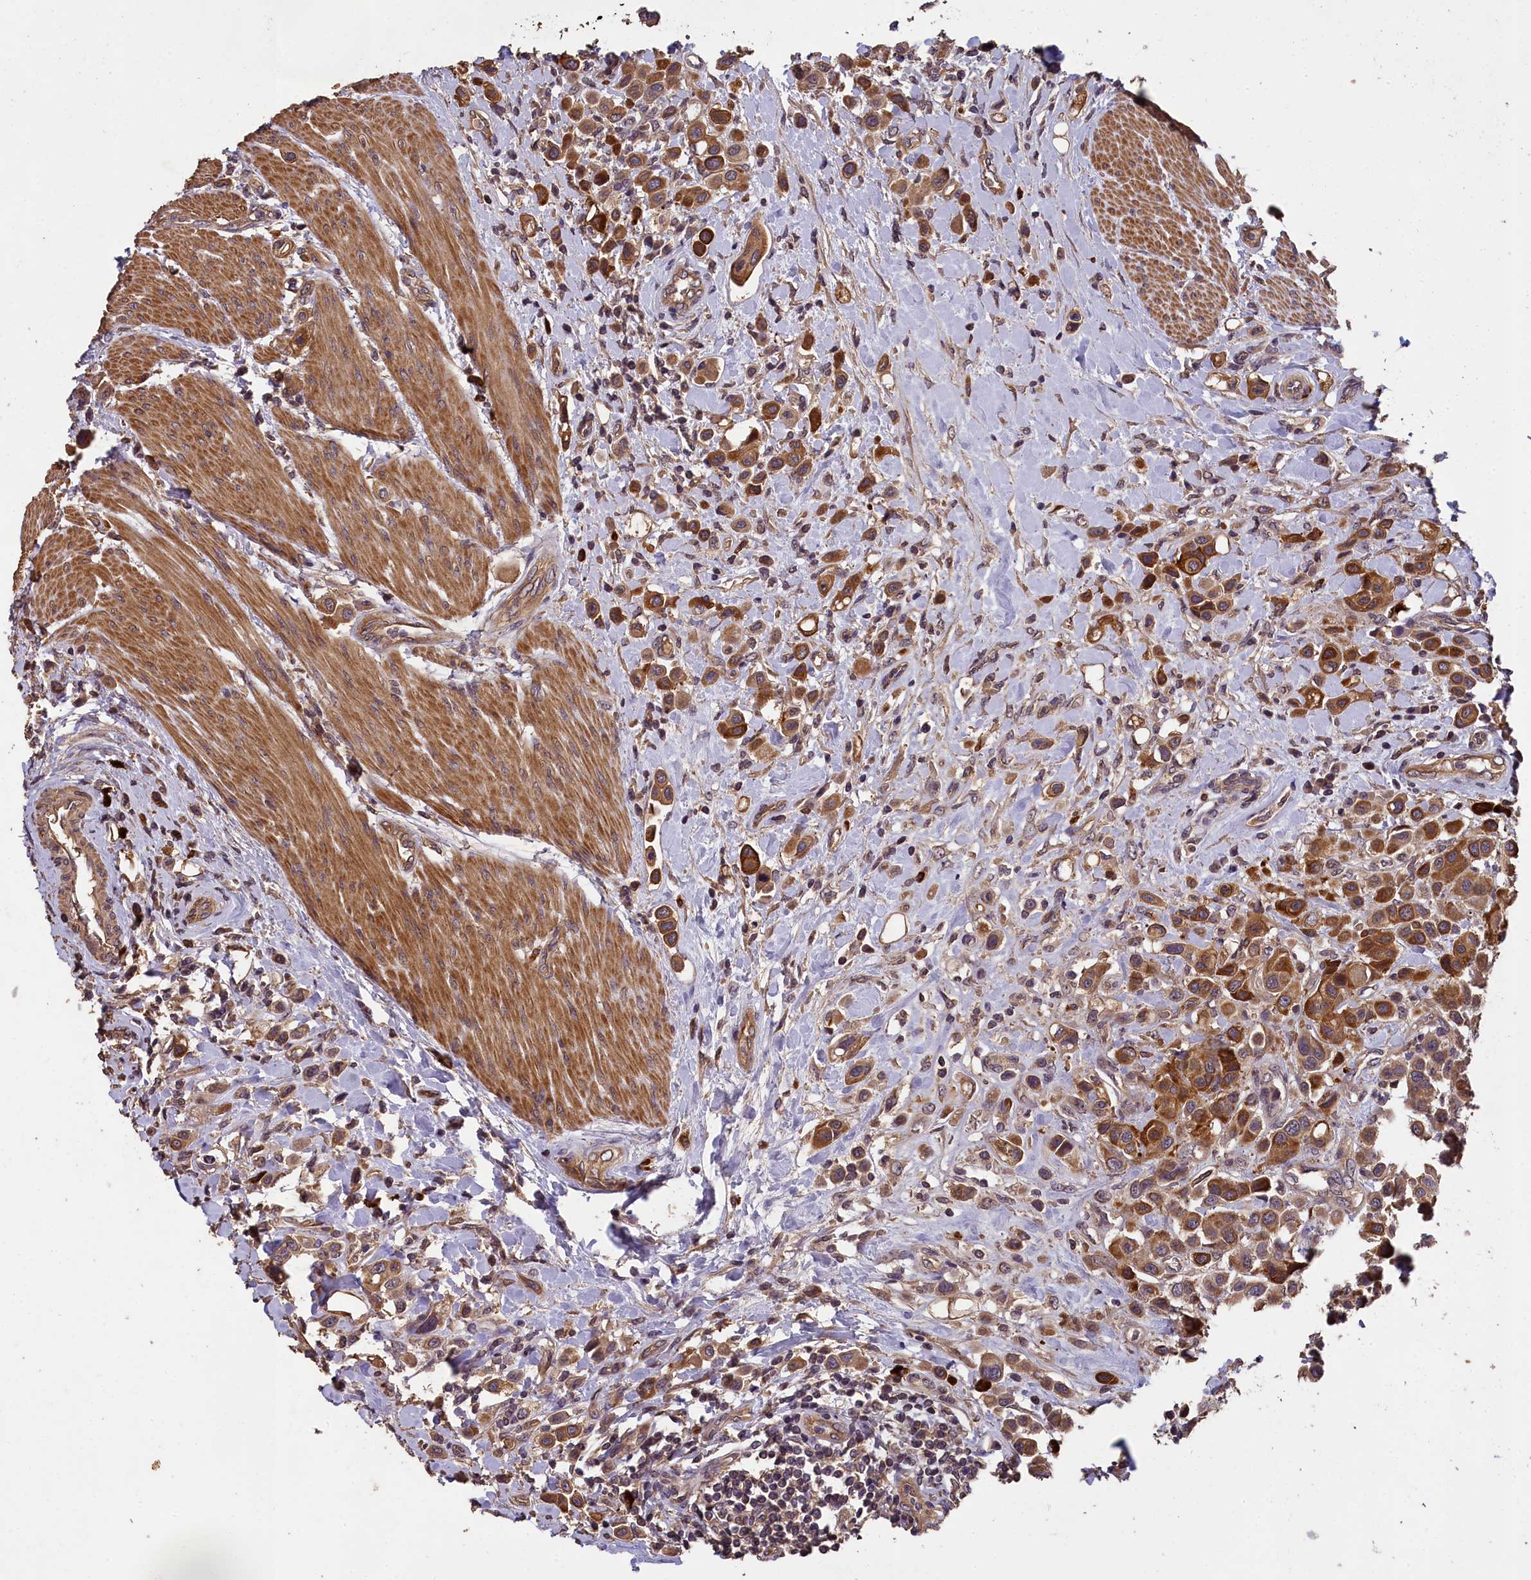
{"staining": {"intensity": "moderate", "quantity": ">75%", "location": "cytoplasmic/membranous"}, "tissue": "urothelial cancer", "cell_type": "Tumor cells", "image_type": "cancer", "snomed": [{"axis": "morphology", "description": "Urothelial carcinoma, High grade"}, {"axis": "topography", "description": "Urinary bladder"}], "caption": "This is a micrograph of immunohistochemistry (IHC) staining of urothelial cancer, which shows moderate staining in the cytoplasmic/membranous of tumor cells.", "gene": "CHD9", "patient": {"sex": "male", "age": 50}}